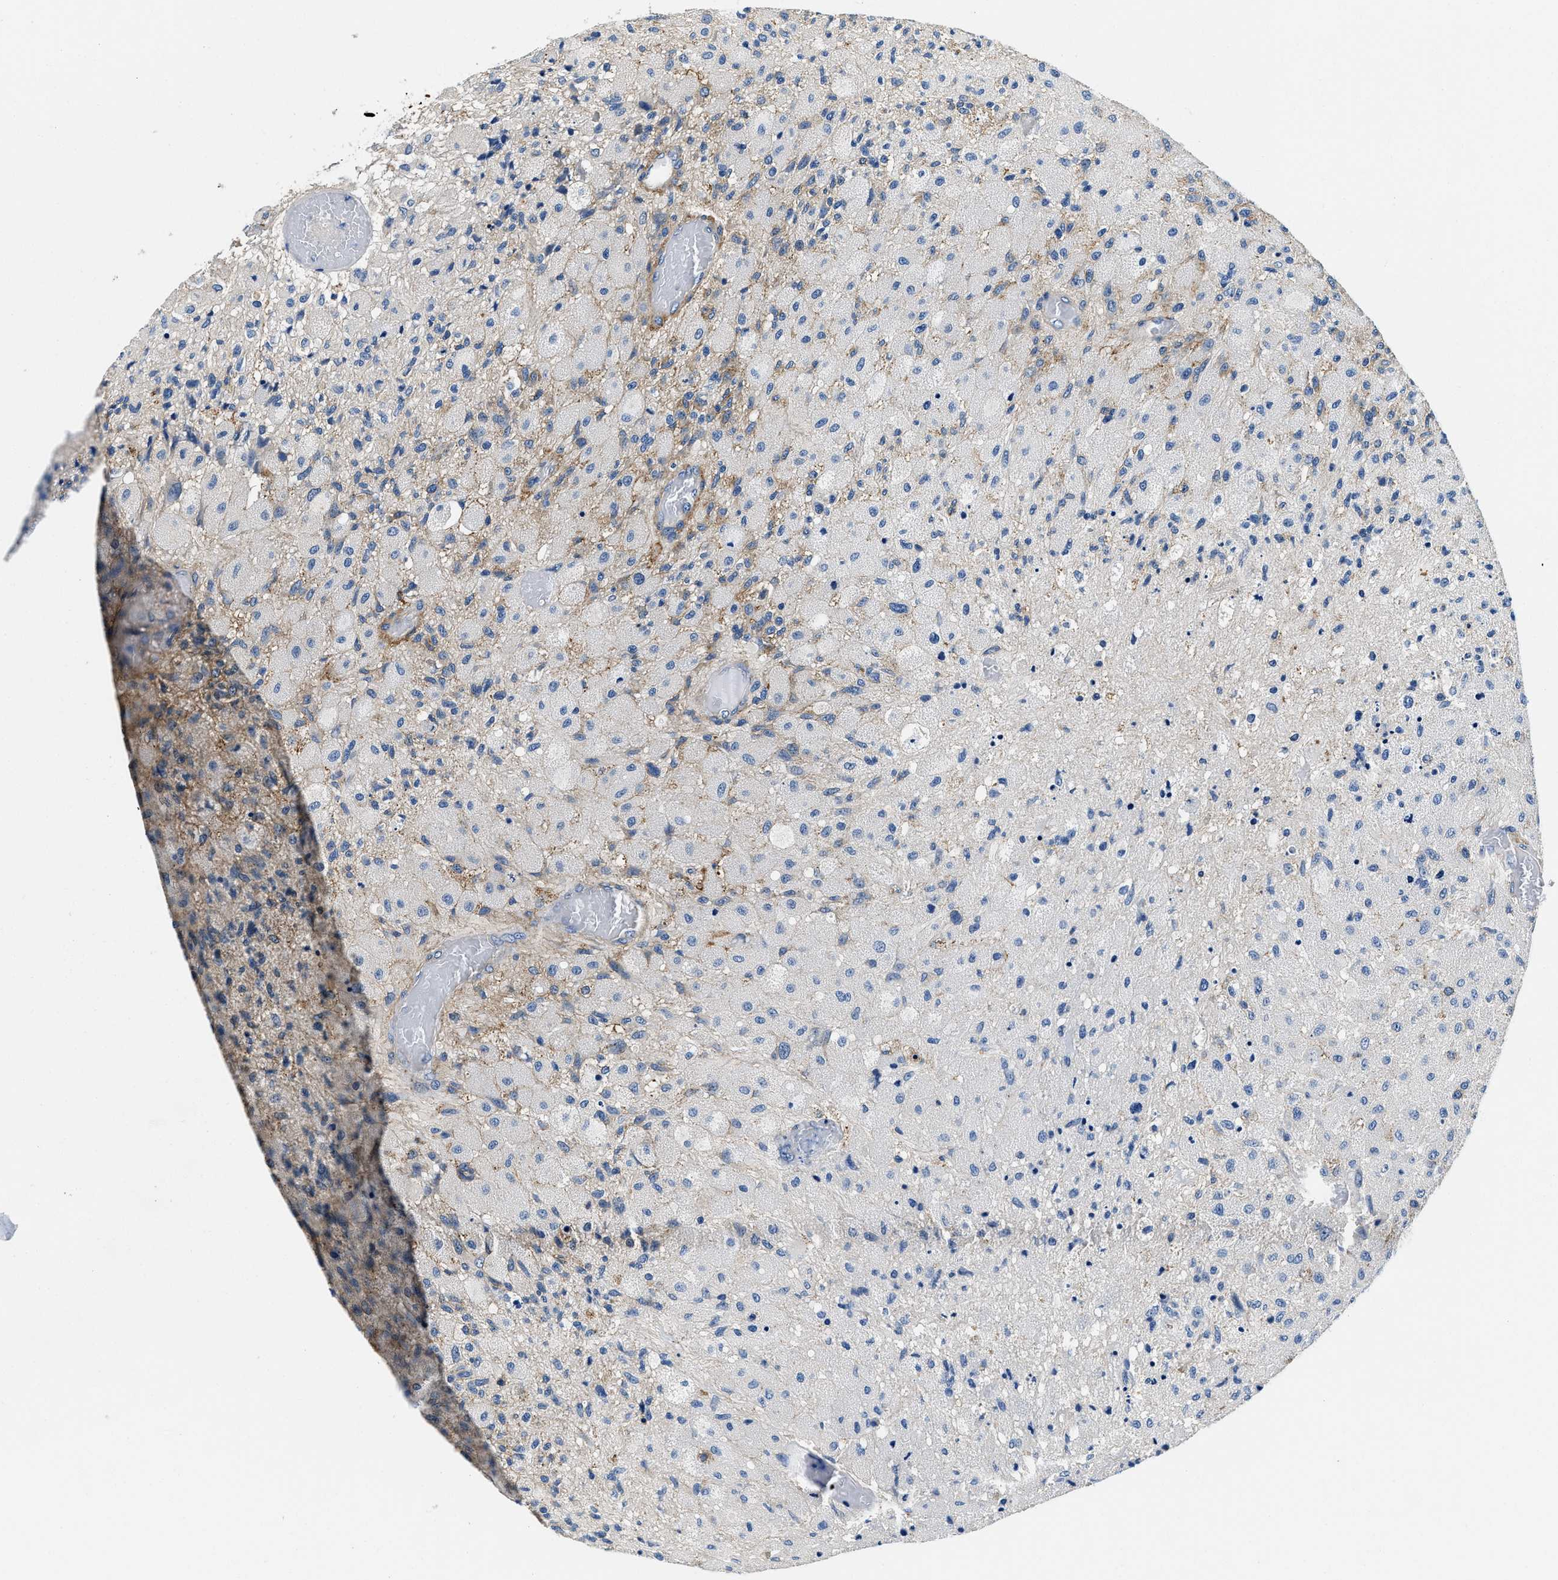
{"staining": {"intensity": "negative", "quantity": "none", "location": "none"}, "tissue": "glioma", "cell_type": "Tumor cells", "image_type": "cancer", "snomed": [{"axis": "morphology", "description": "Normal tissue, NOS"}, {"axis": "morphology", "description": "Glioma, malignant, High grade"}, {"axis": "topography", "description": "Cerebral cortex"}], "caption": "An IHC histopathology image of malignant glioma (high-grade) is shown. There is no staining in tumor cells of malignant glioma (high-grade). (DAB IHC, high magnification).", "gene": "ZFAND3", "patient": {"sex": "male", "age": 77}}